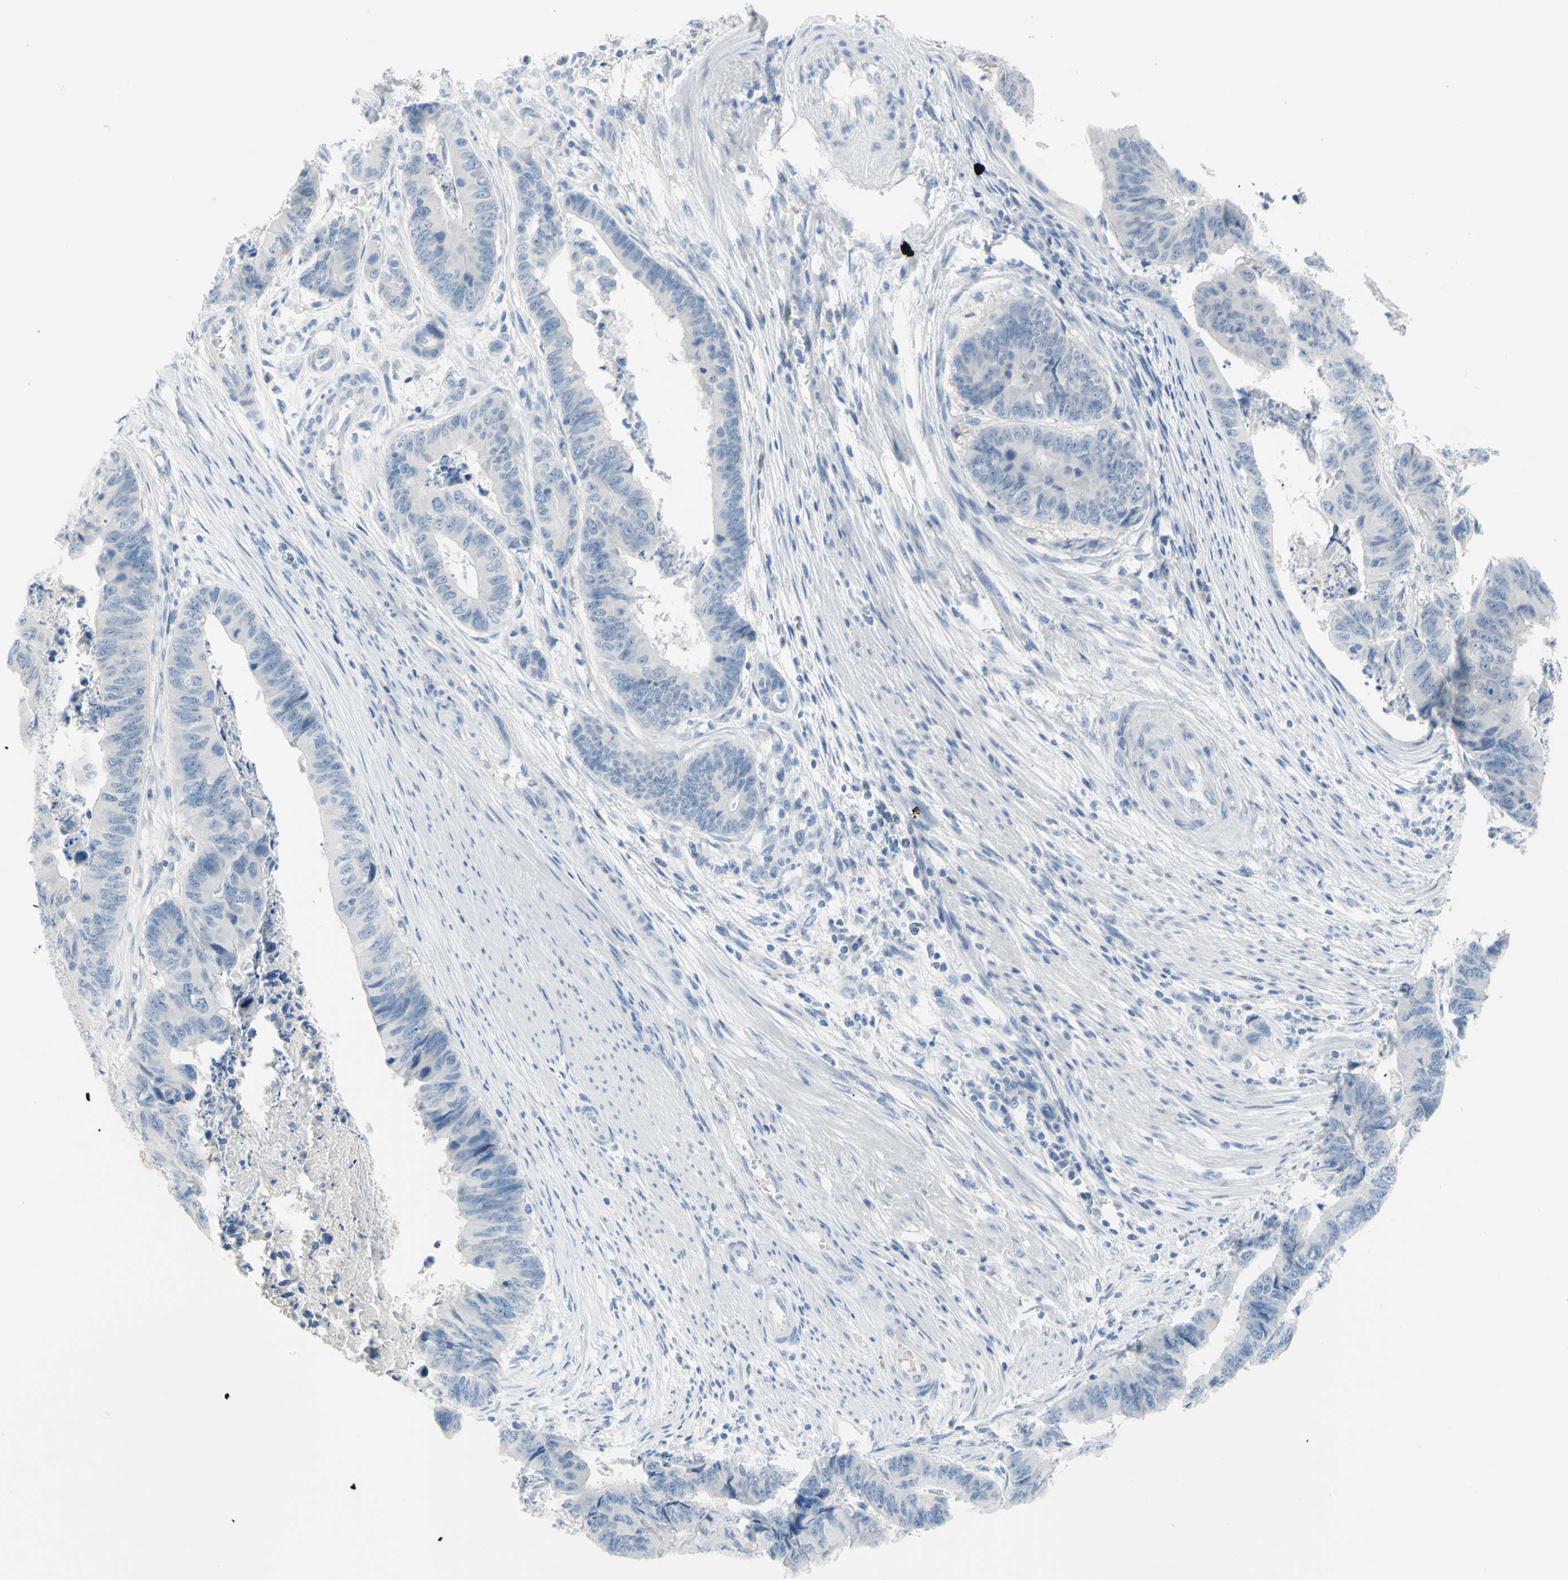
{"staining": {"intensity": "negative", "quantity": "none", "location": "none"}, "tissue": "stomach cancer", "cell_type": "Tumor cells", "image_type": "cancer", "snomed": [{"axis": "morphology", "description": "Adenocarcinoma, NOS"}, {"axis": "topography", "description": "Stomach, lower"}], "caption": "Immunohistochemistry (IHC) histopathology image of adenocarcinoma (stomach) stained for a protein (brown), which shows no staining in tumor cells.", "gene": "DCT", "patient": {"sex": "male", "age": 77}}